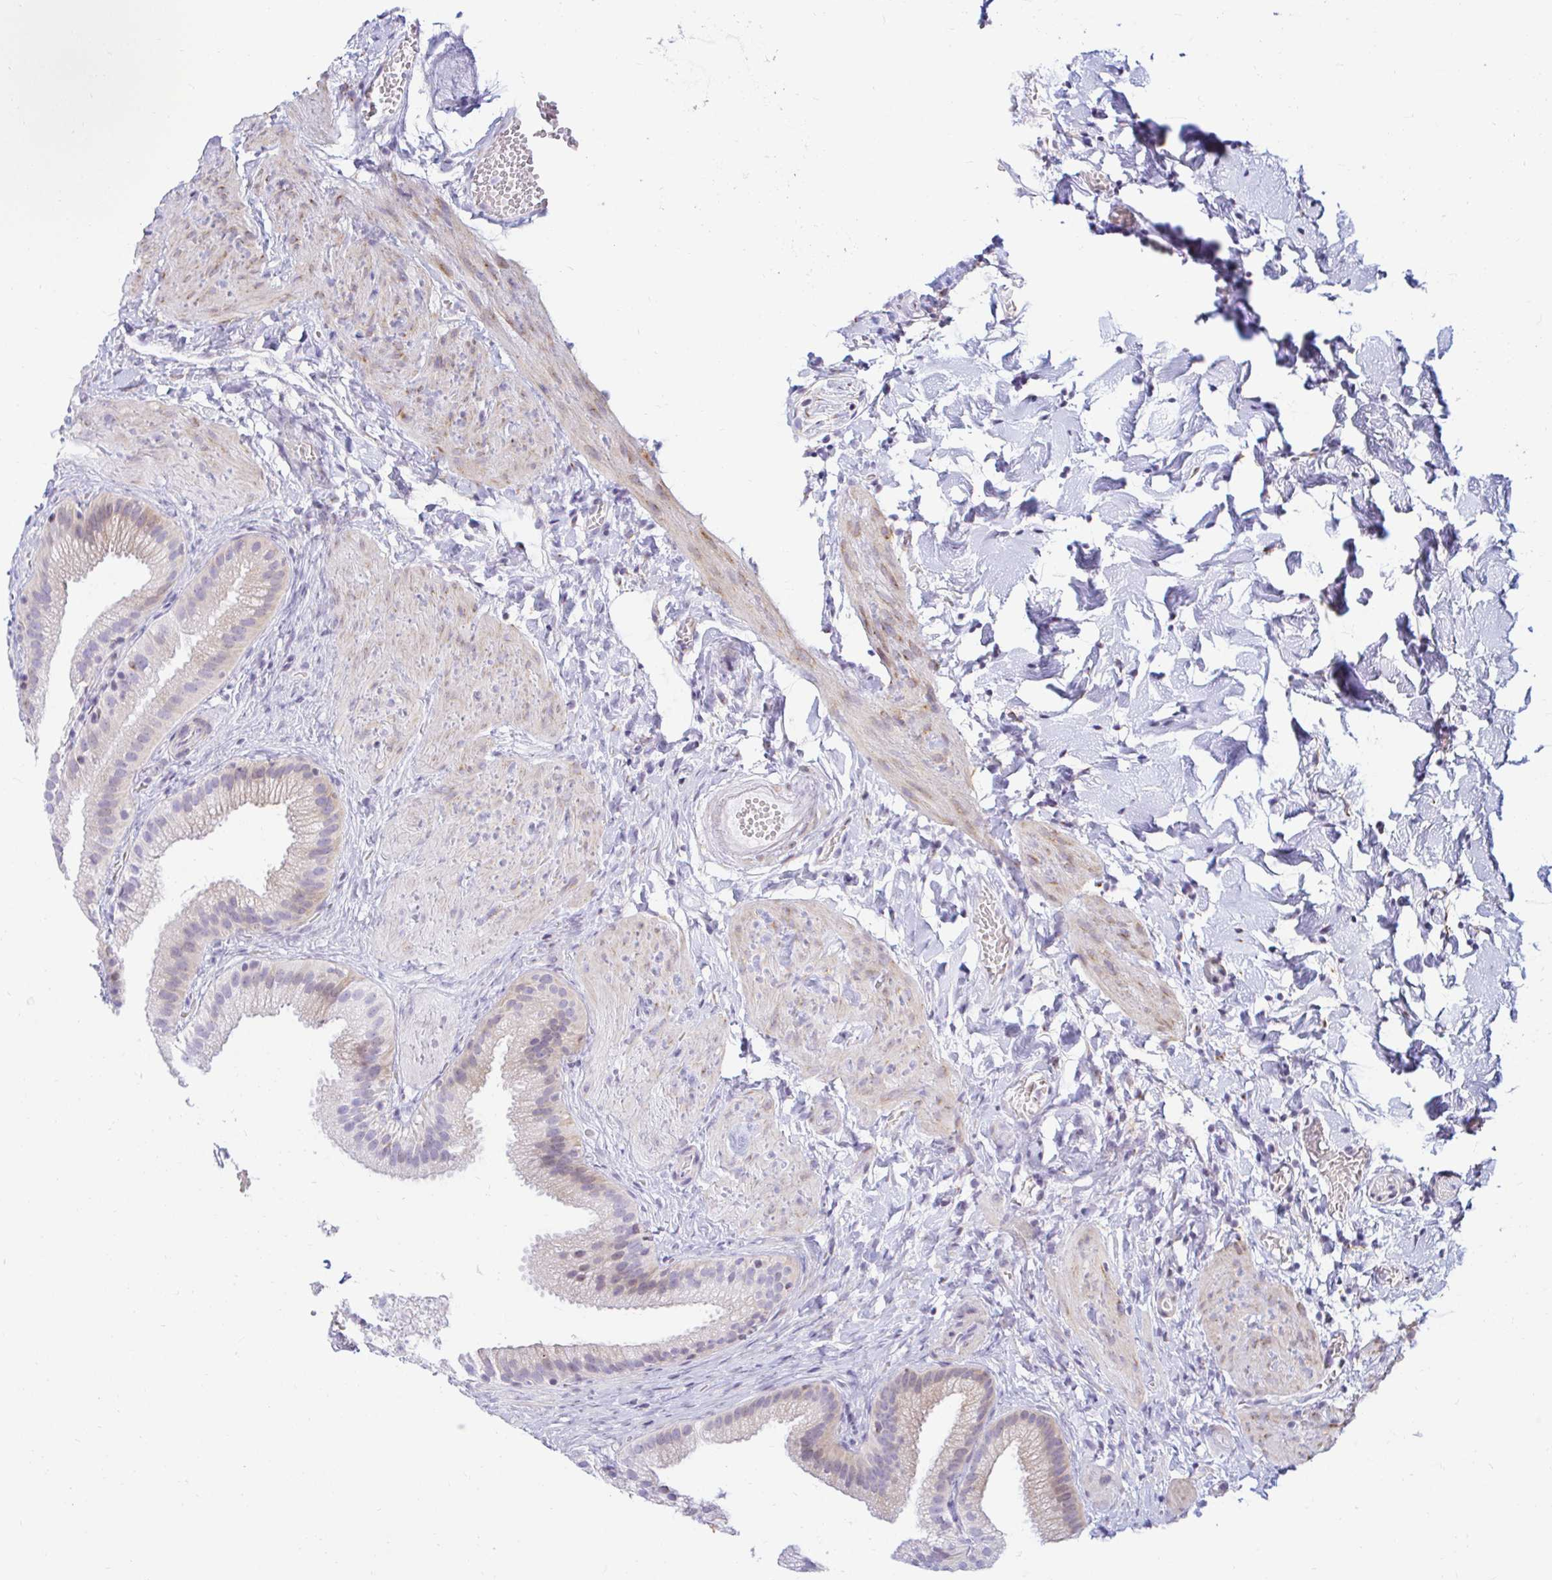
{"staining": {"intensity": "weak", "quantity": "<25%", "location": "cytoplasmic/membranous"}, "tissue": "gallbladder", "cell_type": "Glandular cells", "image_type": "normal", "snomed": [{"axis": "morphology", "description": "Normal tissue, NOS"}, {"axis": "topography", "description": "Gallbladder"}], "caption": "Protein analysis of unremarkable gallbladder demonstrates no significant positivity in glandular cells. (DAB immunohistochemistry, high magnification).", "gene": "CAPSL", "patient": {"sex": "female", "age": 63}}